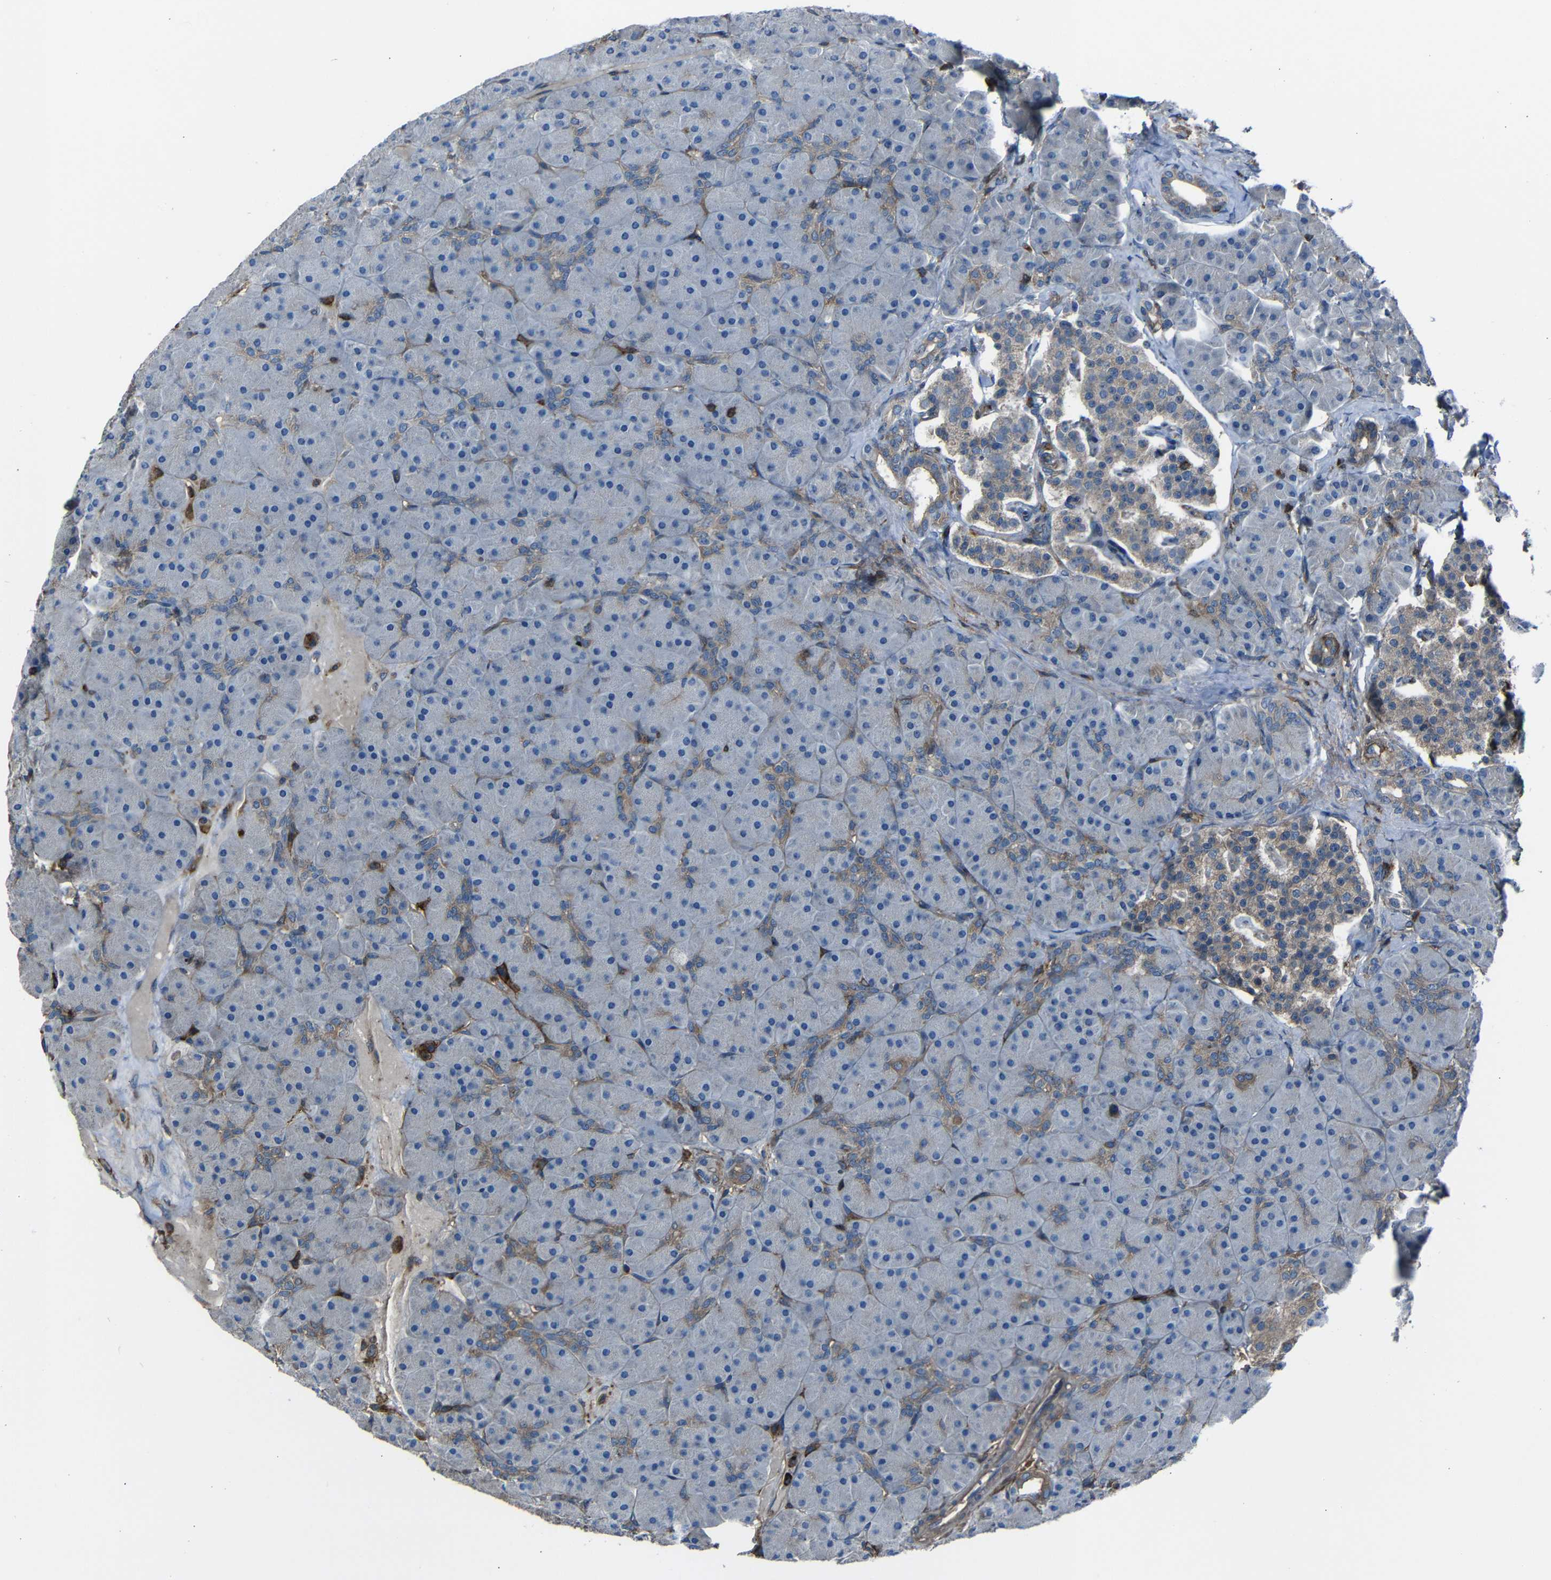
{"staining": {"intensity": "negative", "quantity": "none", "location": "none"}, "tissue": "pancreas", "cell_type": "Exocrine glandular cells", "image_type": "normal", "snomed": [{"axis": "morphology", "description": "Normal tissue, NOS"}, {"axis": "topography", "description": "Pancreas"}], "caption": "The micrograph displays no staining of exocrine glandular cells in benign pancreas. Brightfield microscopy of IHC stained with DAB (3,3'-diaminobenzidine) (brown) and hematoxylin (blue), captured at high magnification.", "gene": "ADGRE5", "patient": {"sex": "male", "age": 66}}